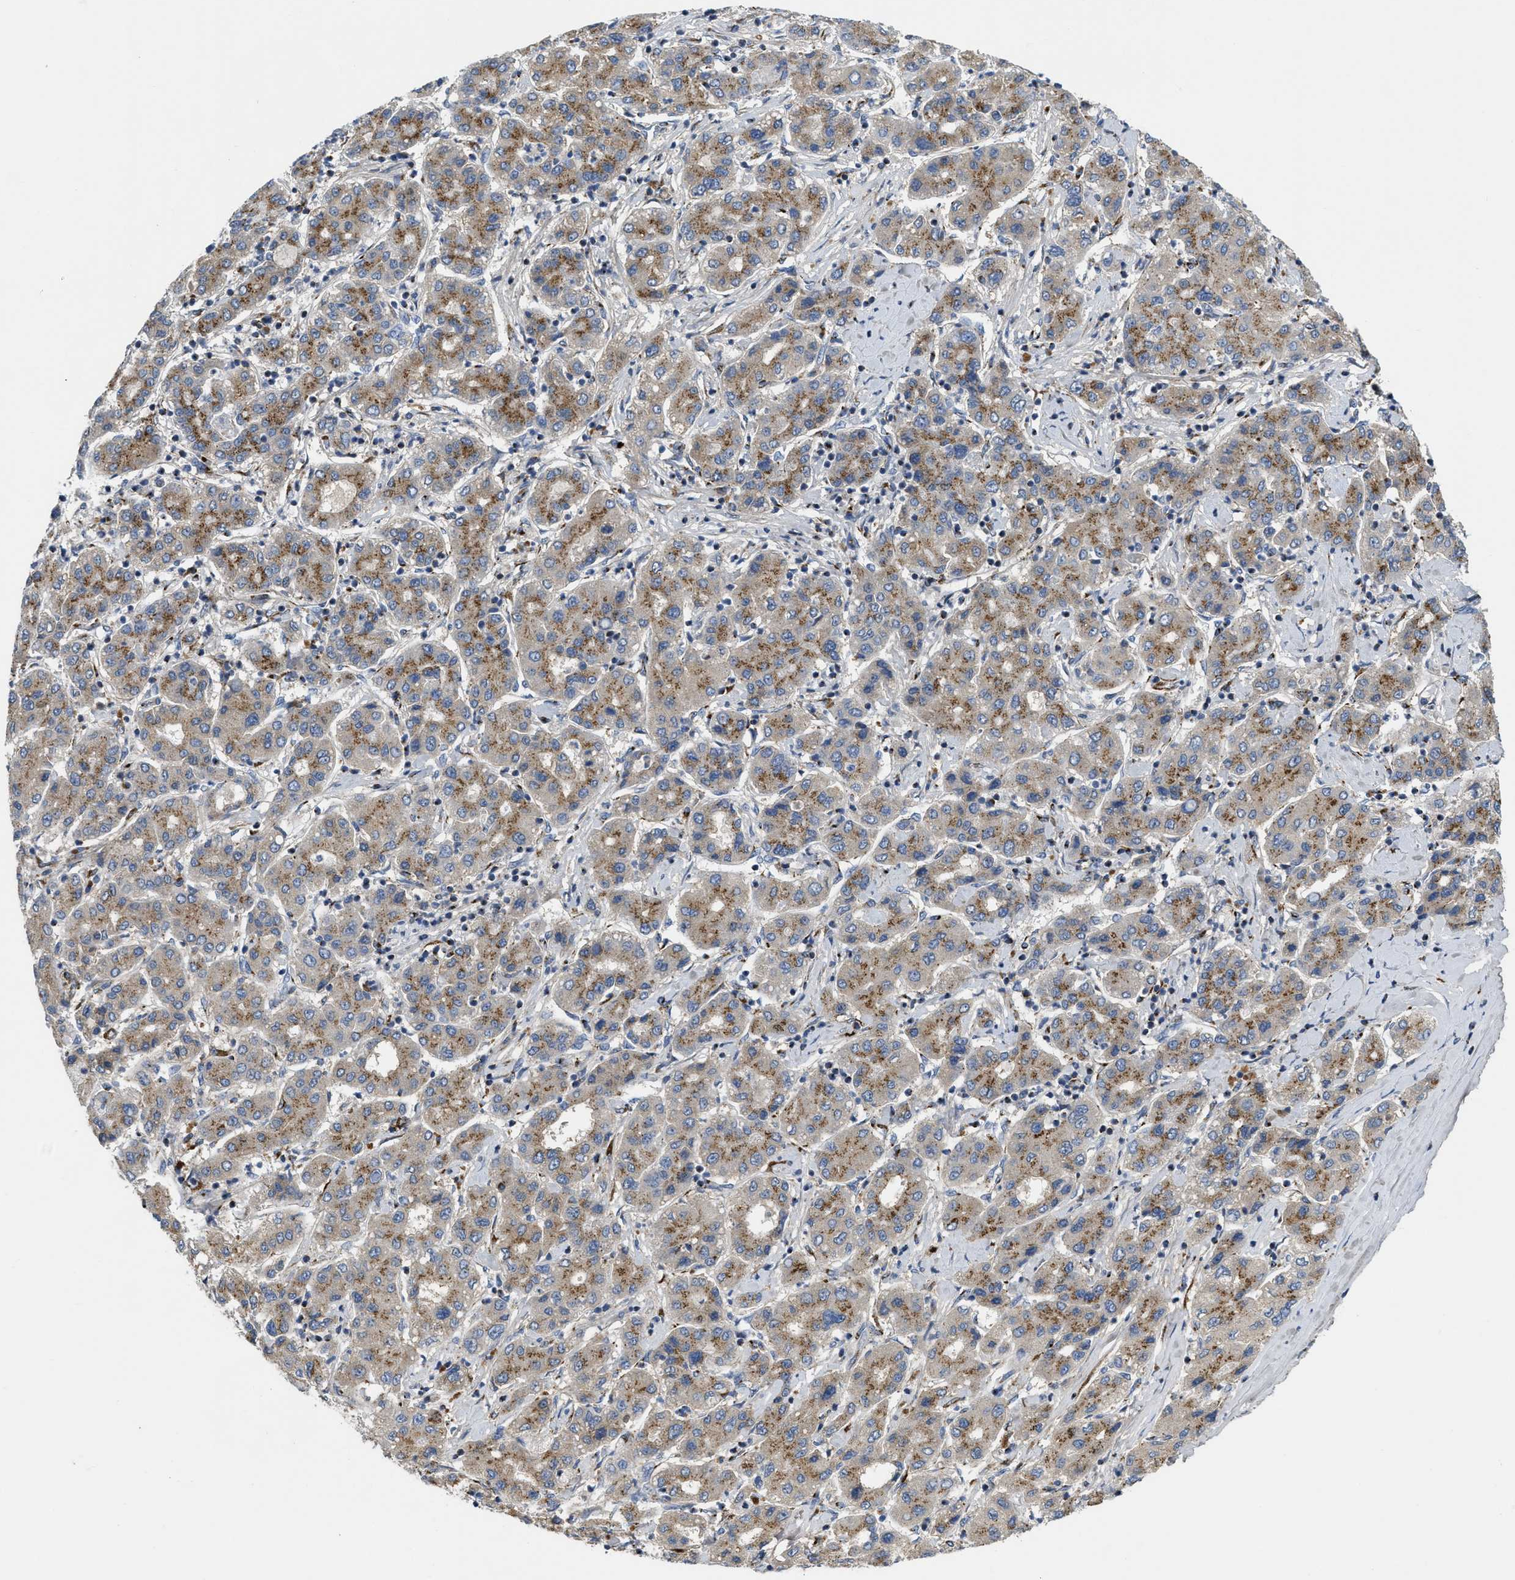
{"staining": {"intensity": "moderate", "quantity": "25%-75%", "location": "cytoplasmic/membranous"}, "tissue": "liver cancer", "cell_type": "Tumor cells", "image_type": "cancer", "snomed": [{"axis": "morphology", "description": "Carcinoma, Hepatocellular, NOS"}, {"axis": "topography", "description": "Liver"}], "caption": "The image reveals a brown stain indicating the presence of a protein in the cytoplasmic/membranous of tumor cells in liver cancer. (Stains: DAB in brown, nuclei in blue, Microscopy: brightfield microscopy at high magnification).", "gene": "ZNF70", "patient": {"sex": "male", "age": 65}}